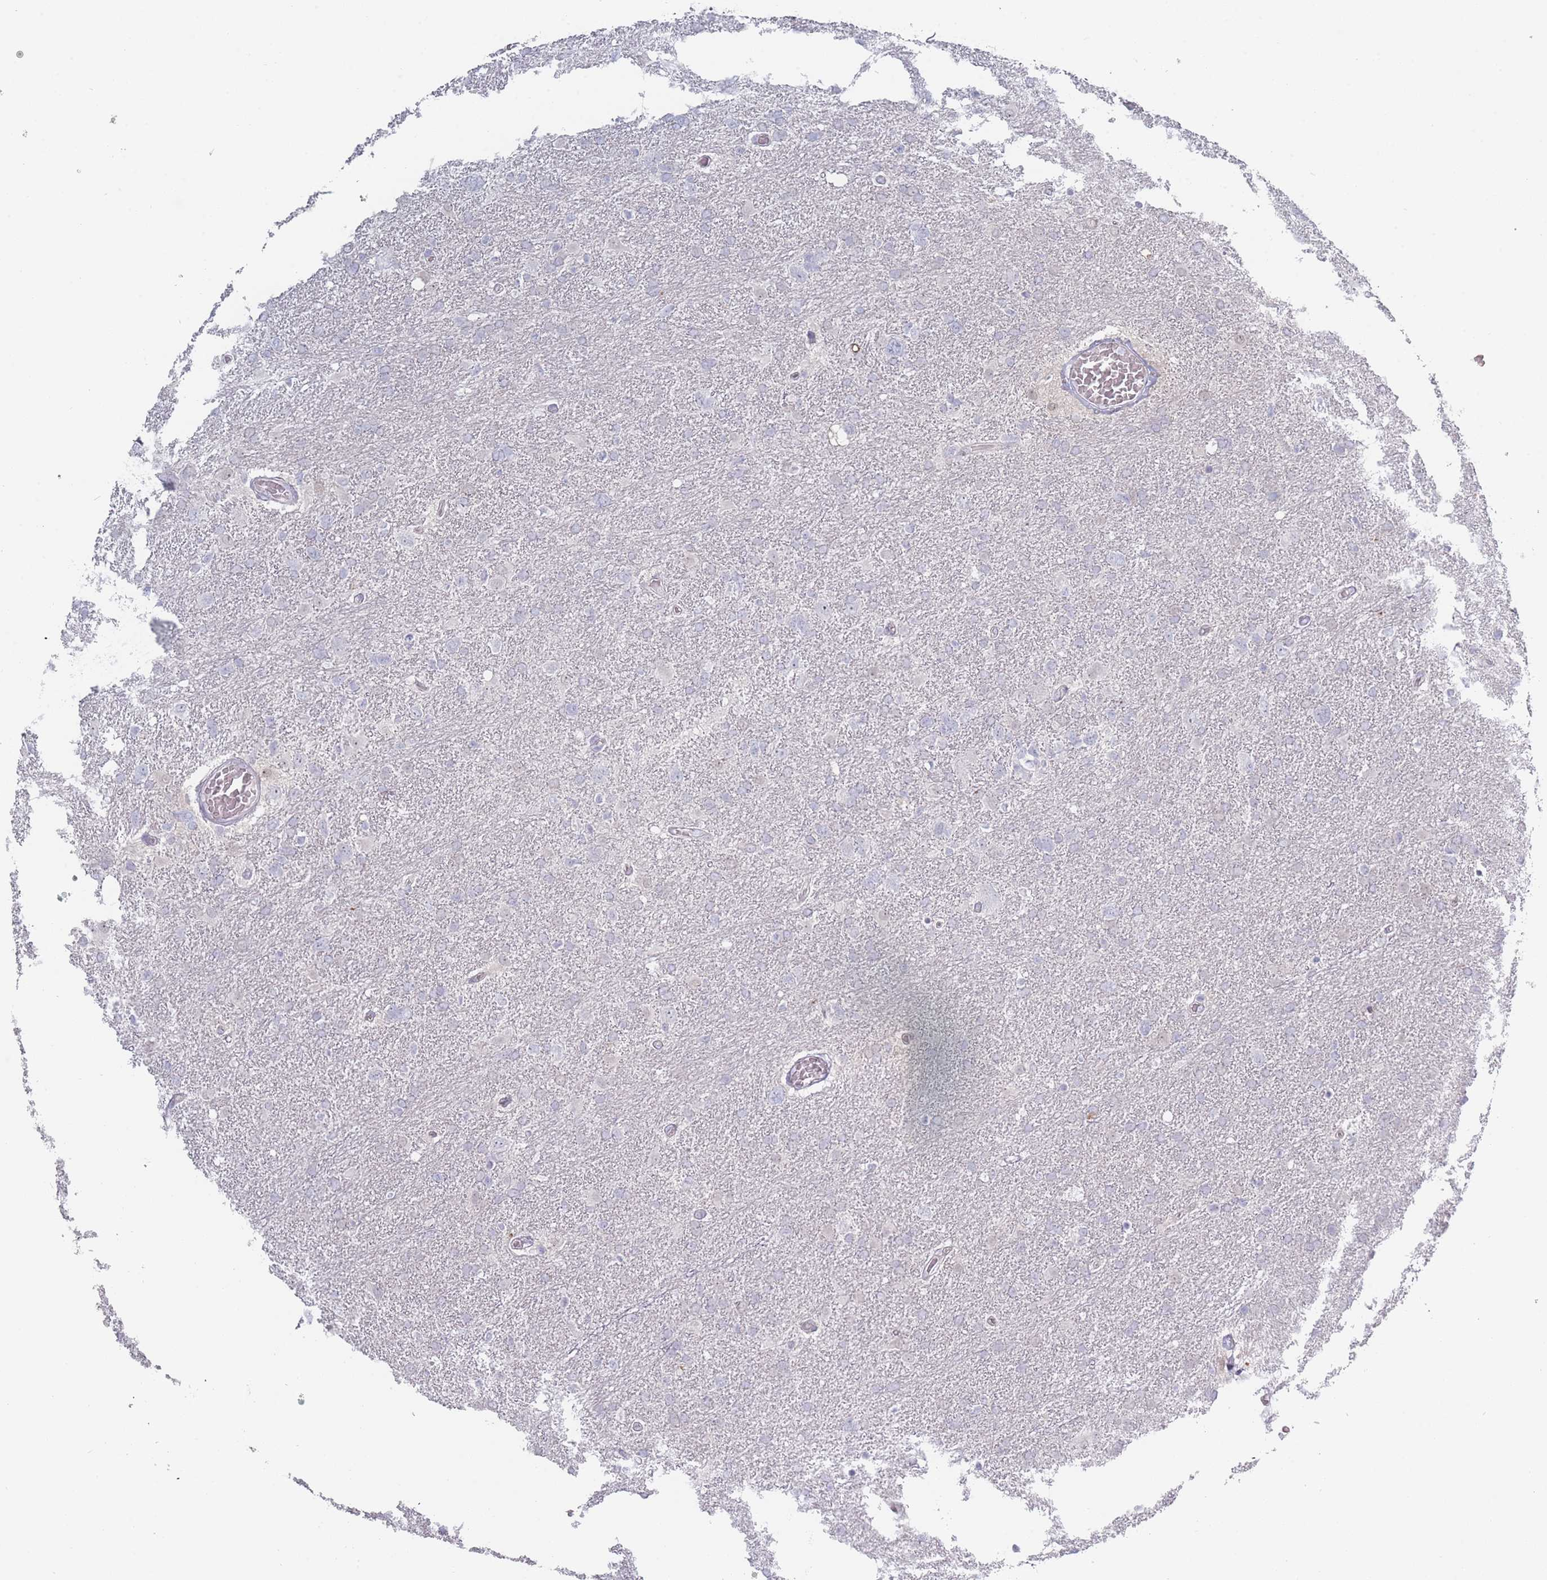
{"staining": {"intensity": "negative", "quantity": "none", "location": "none"}, "tissue": "glioma", "cell_type": "Tumor cells", "image_type": "cancer", "snomed": [{"axis": "morphology", "description": "Glioma, malignant, High grade"}, {"axis": "topography", "description": "Brain"}], "caption": "Malignant glioma (high-grade) stained for a protein using immunohistochemistry (IHC) reveals no expression tumor cells.", "gene": "ROS1", "patient": {"sex": "male", "age": 61}}